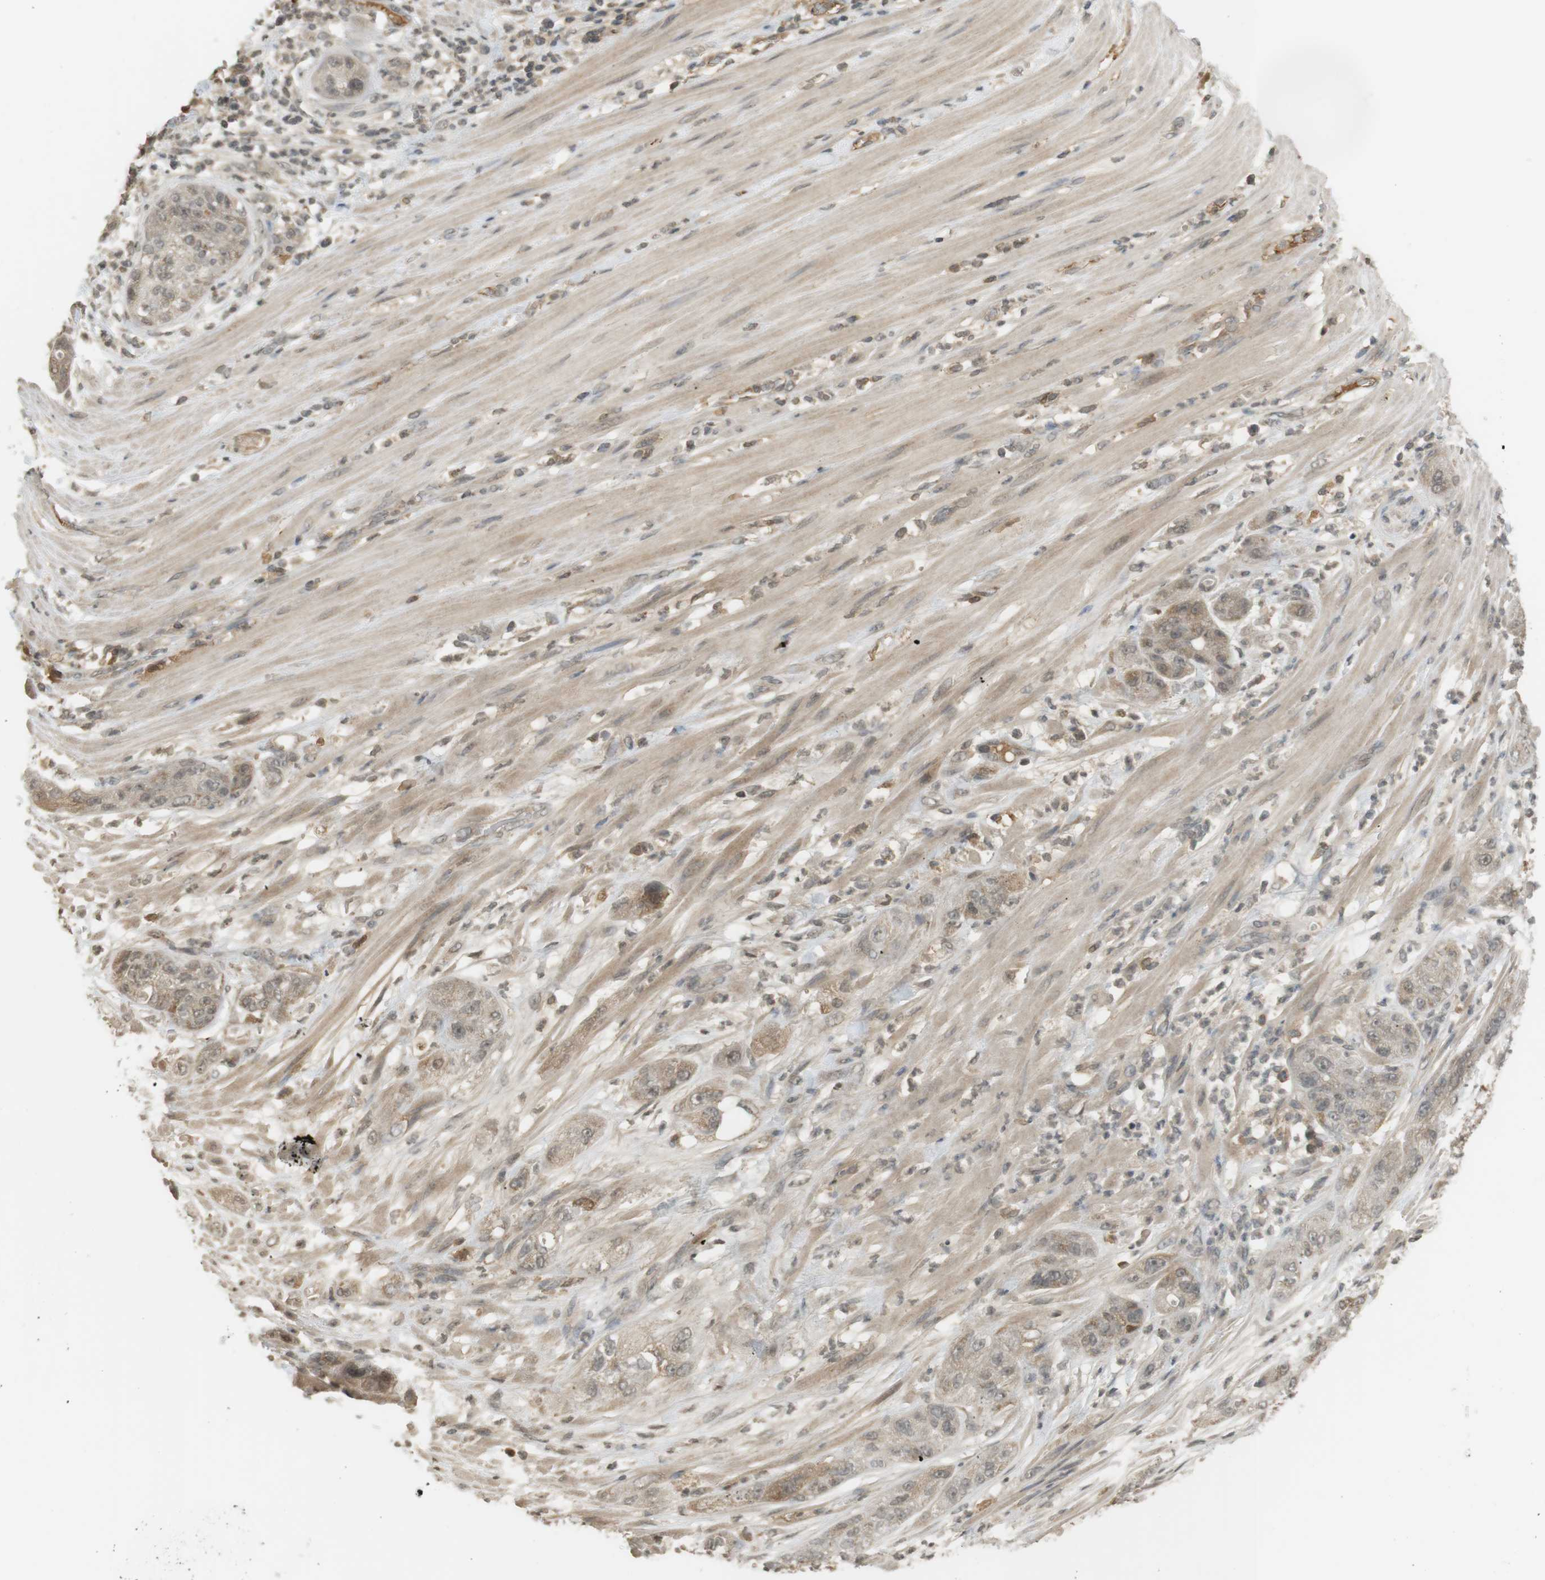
{"staining": {"intensity": "moderate", "quantity": "25%-75%", "location": "cytoplasmic/membranous"}, "tissue": "pancreatic cancer", "cell_type": "Tumor cells", "image_type": "cancer", "snomed": [{"axis": "morphology", "description": "Adenocarcinoma, NOS"}, {"axis": "topography", "description": "Pancreas"}], "caption": "Pancreatic adenocarcinoma stained with a protein marker exhibits moderate staining in tumor cells.", "gene": "SRR", "patient": {"sex": "female", "age": 78}}